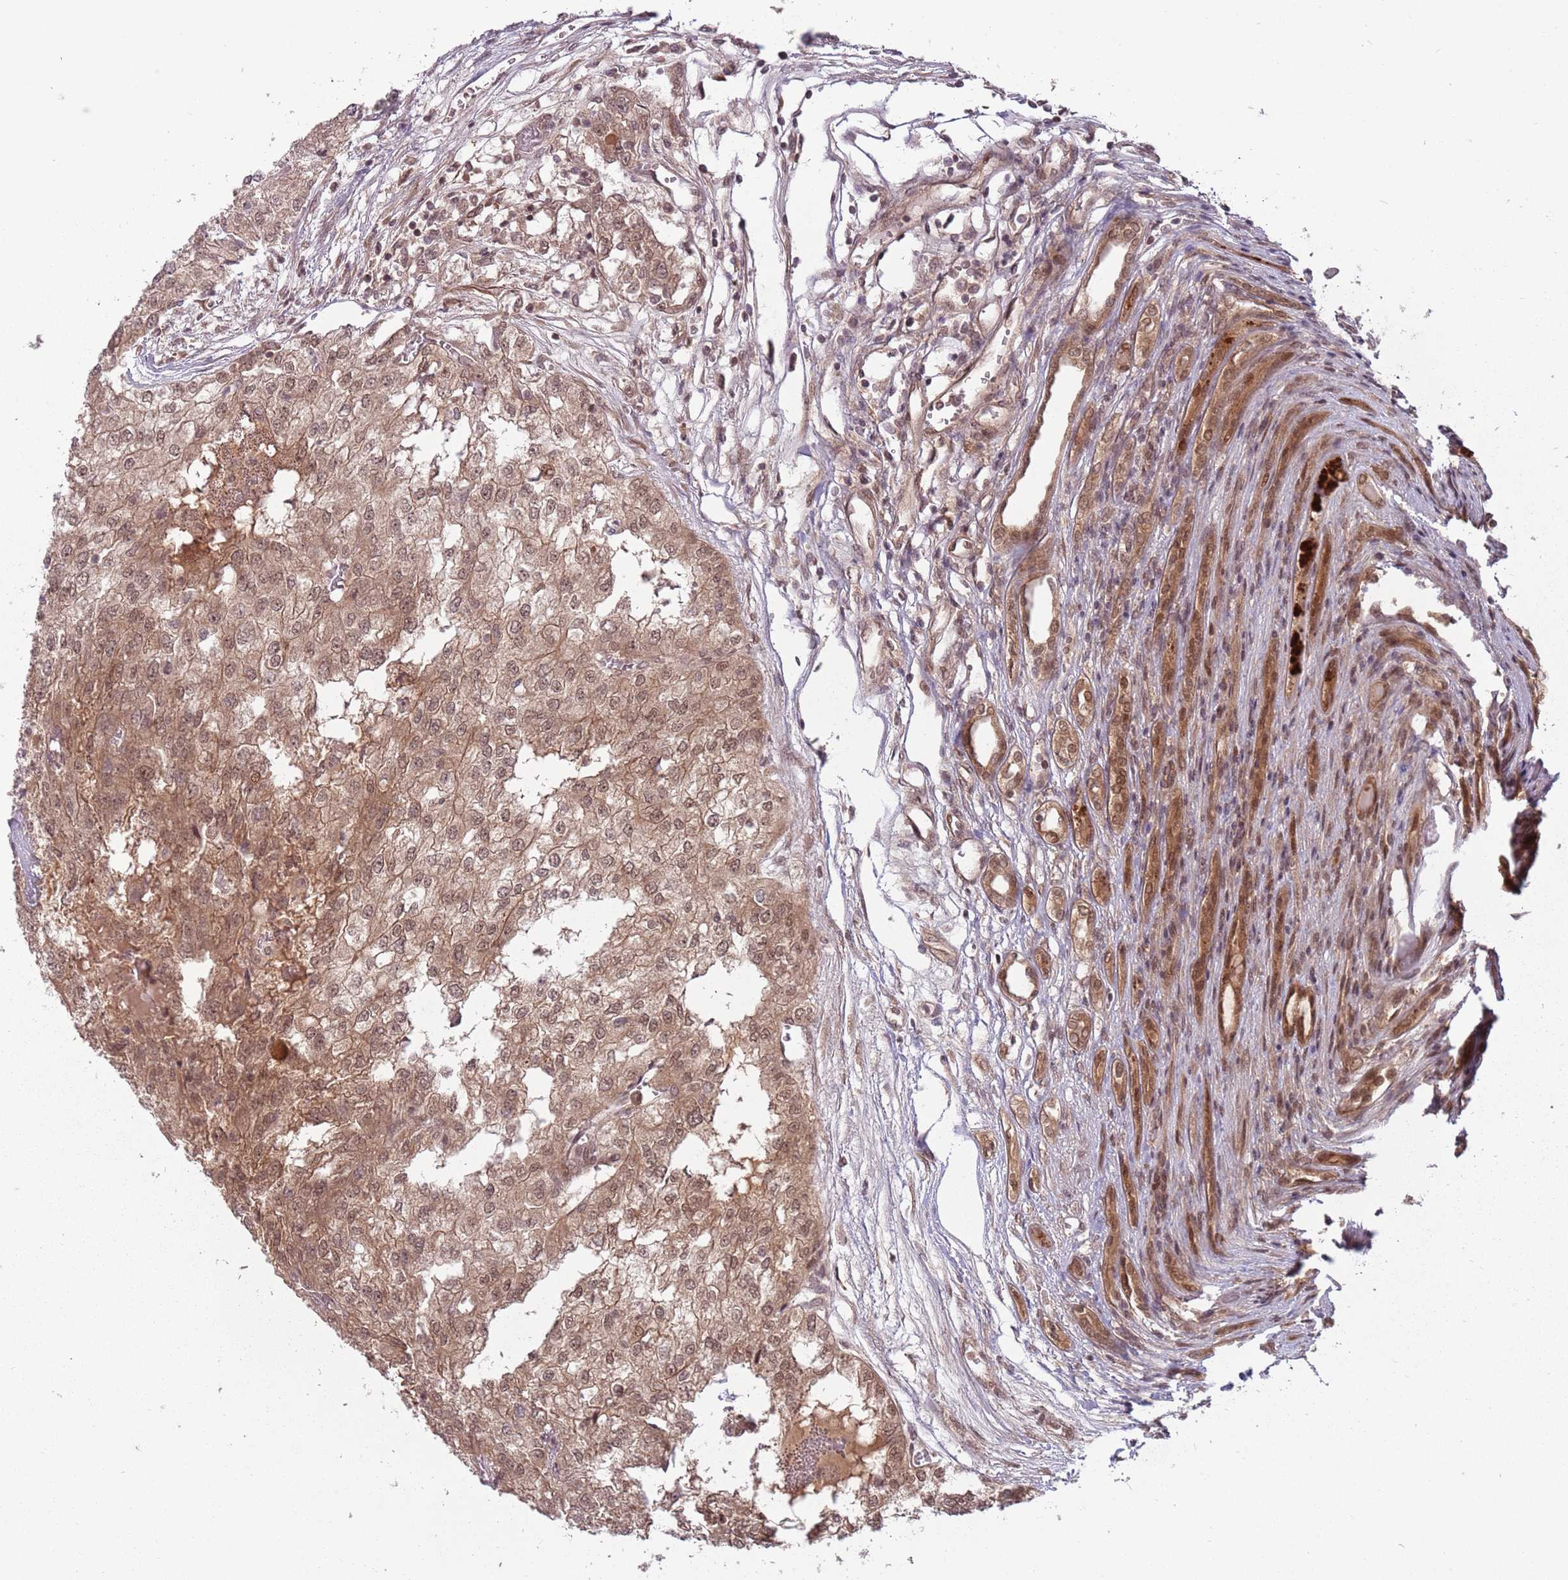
{"staining": {"intensity": "weak", "quantity": ">75%", "location": "cytoplasmic/membranous,nuclear"}, "tissue": "renal cancer", "cell_type": "Tumor cells", "image_type": "cancer", "snomed": [{"axis": "morphology", "description": "Adenocarcinoma, NOS"}, {"axis": "topography", "description": "Kidney"}], "caption": "An immunohistochemistry photomicrograph of neoplastic tissue is shown. Protein staining in brown shows weak cytoplasmic/membranous and nuclear positivity in renal cancer (adenocarcinoma) within tumor cells.", "gene": "ADAMTS3", "patient": {"sex": "female", "age": 54}}